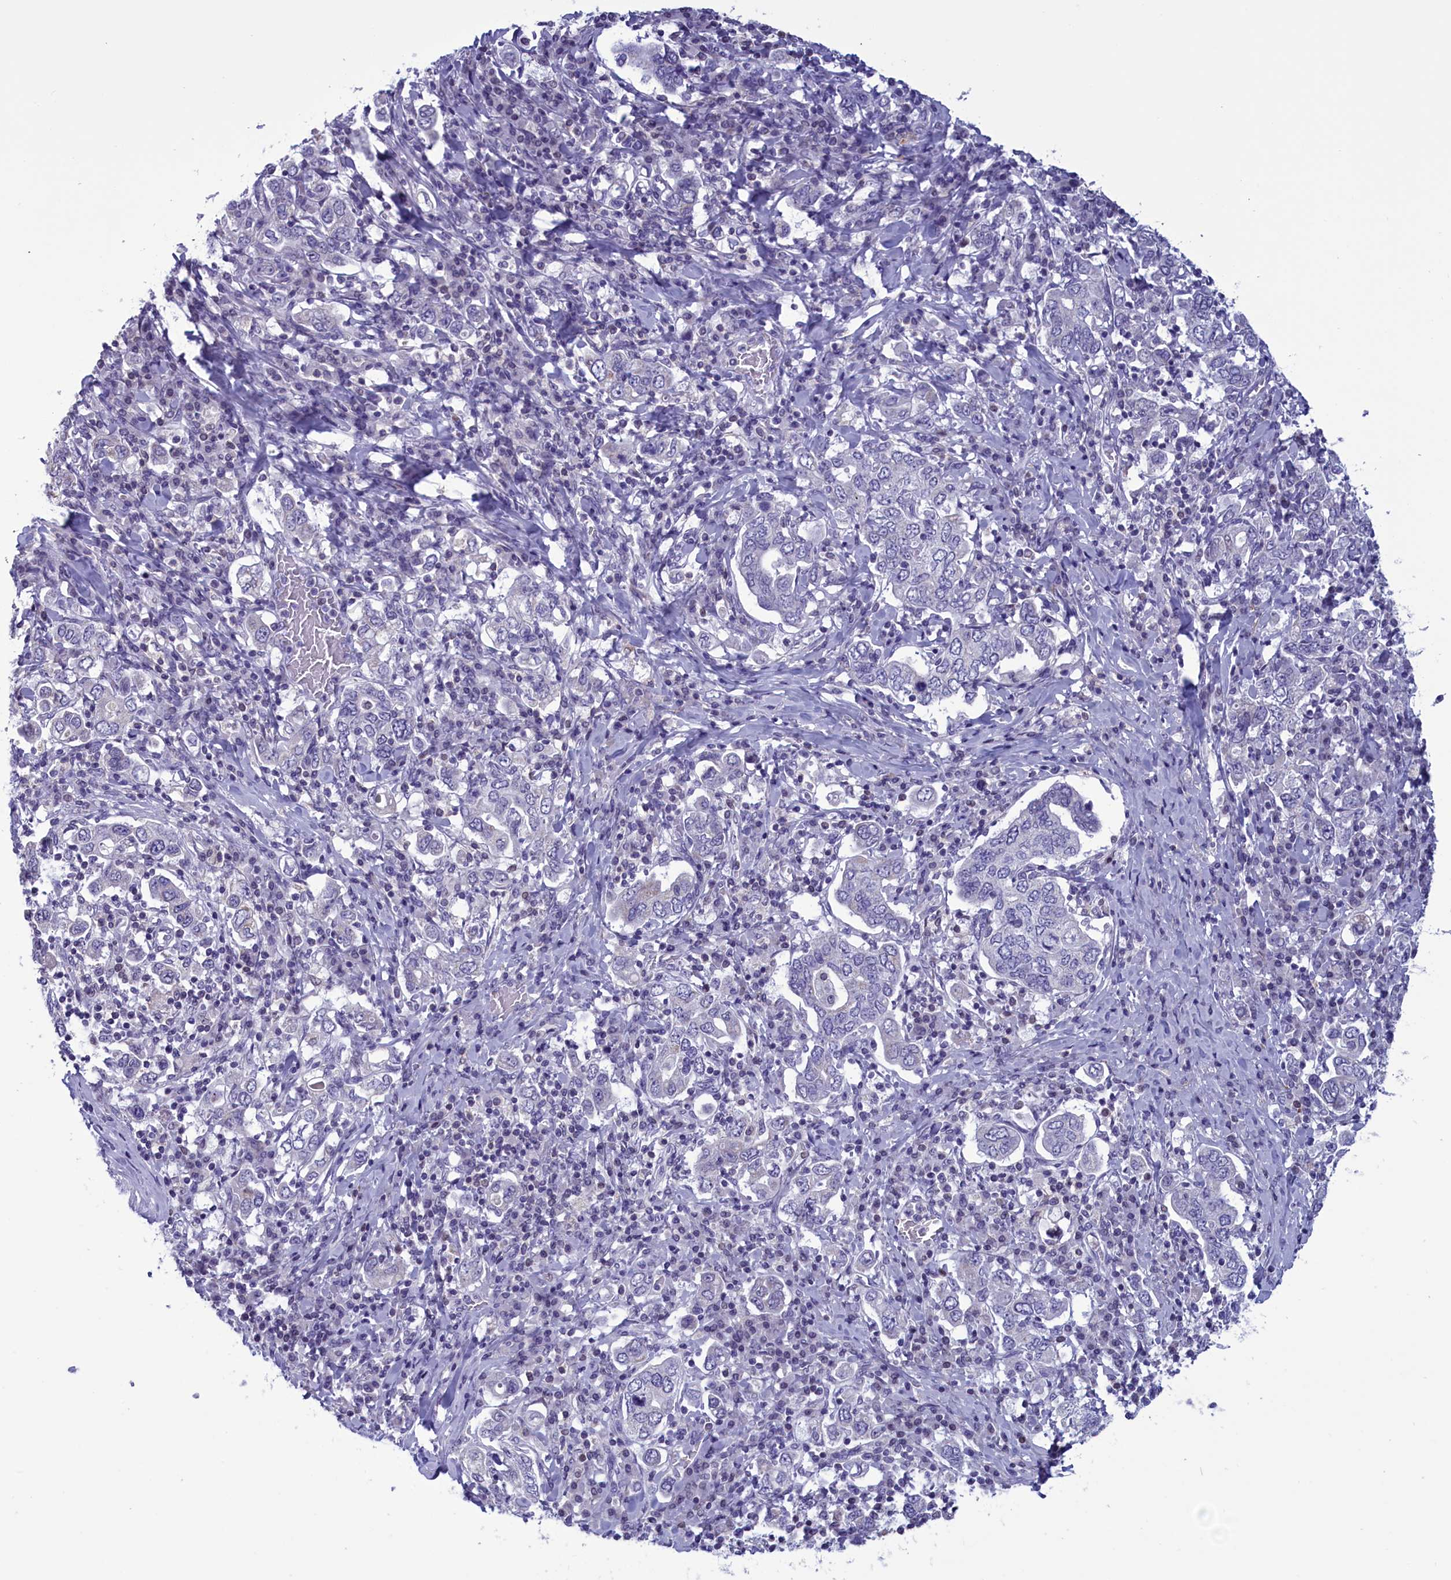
{"staining": {"intensity": "negative", "quantity": "none", "location": "none"}, "tissue": "stomach cancer", "cell_type": "Tumor cells", "image_type": "cancer", "snomed": [{"axis": "morphology", "description": "Adenocarcinoma, NOS"}, {"axis": "topography", "description": "Stomach, upper"}], "caption": "This is an IHC micrograph of human adenocarcinoma (stomach). There is no staining in tumor cells.", "gene": "PARS2", "patient": {"sex": "male", "age": 62}}